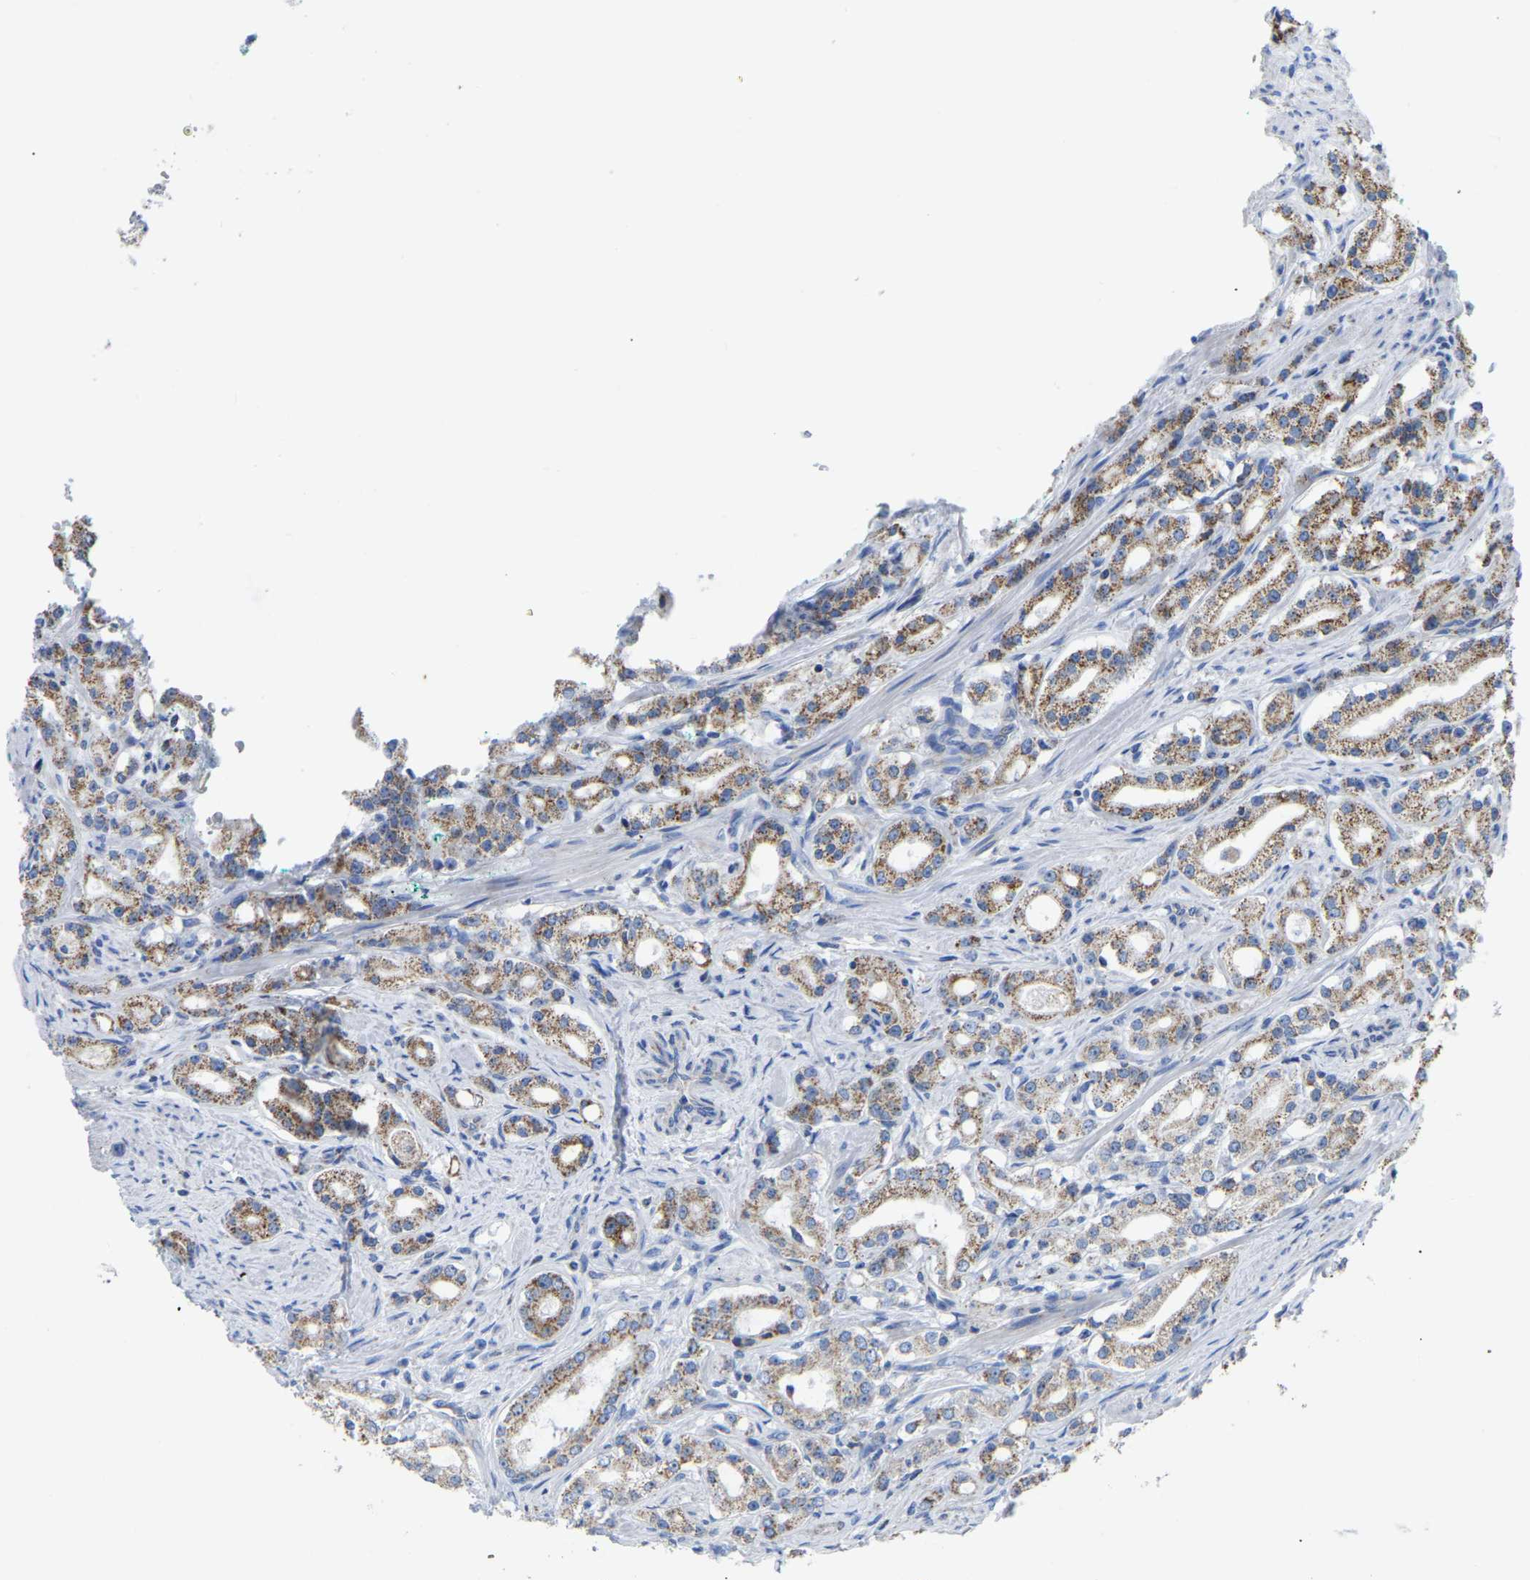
{"staining": {"intensity": "moderate", "quantity": ">75%", "location": "cytoplasmic/membranous"}, "tissue": "prostate cancer", "cell_type": "Tumor cells", "image_type": "cancer", "snomed": [{"axis": "morphology", "description": "Adenocarcinoma, Low grade"}, {"axis": "topography", "description": "Prostate"}], "caption": "Prostate low-grade adenocarcinoma stained for a protein (brown) reveals moderate cytoplasmic/membranous positive positivity in about >75% of tumor cells.", "gene": "ETFA", "patient": {"sex": "male", "age": 63}}